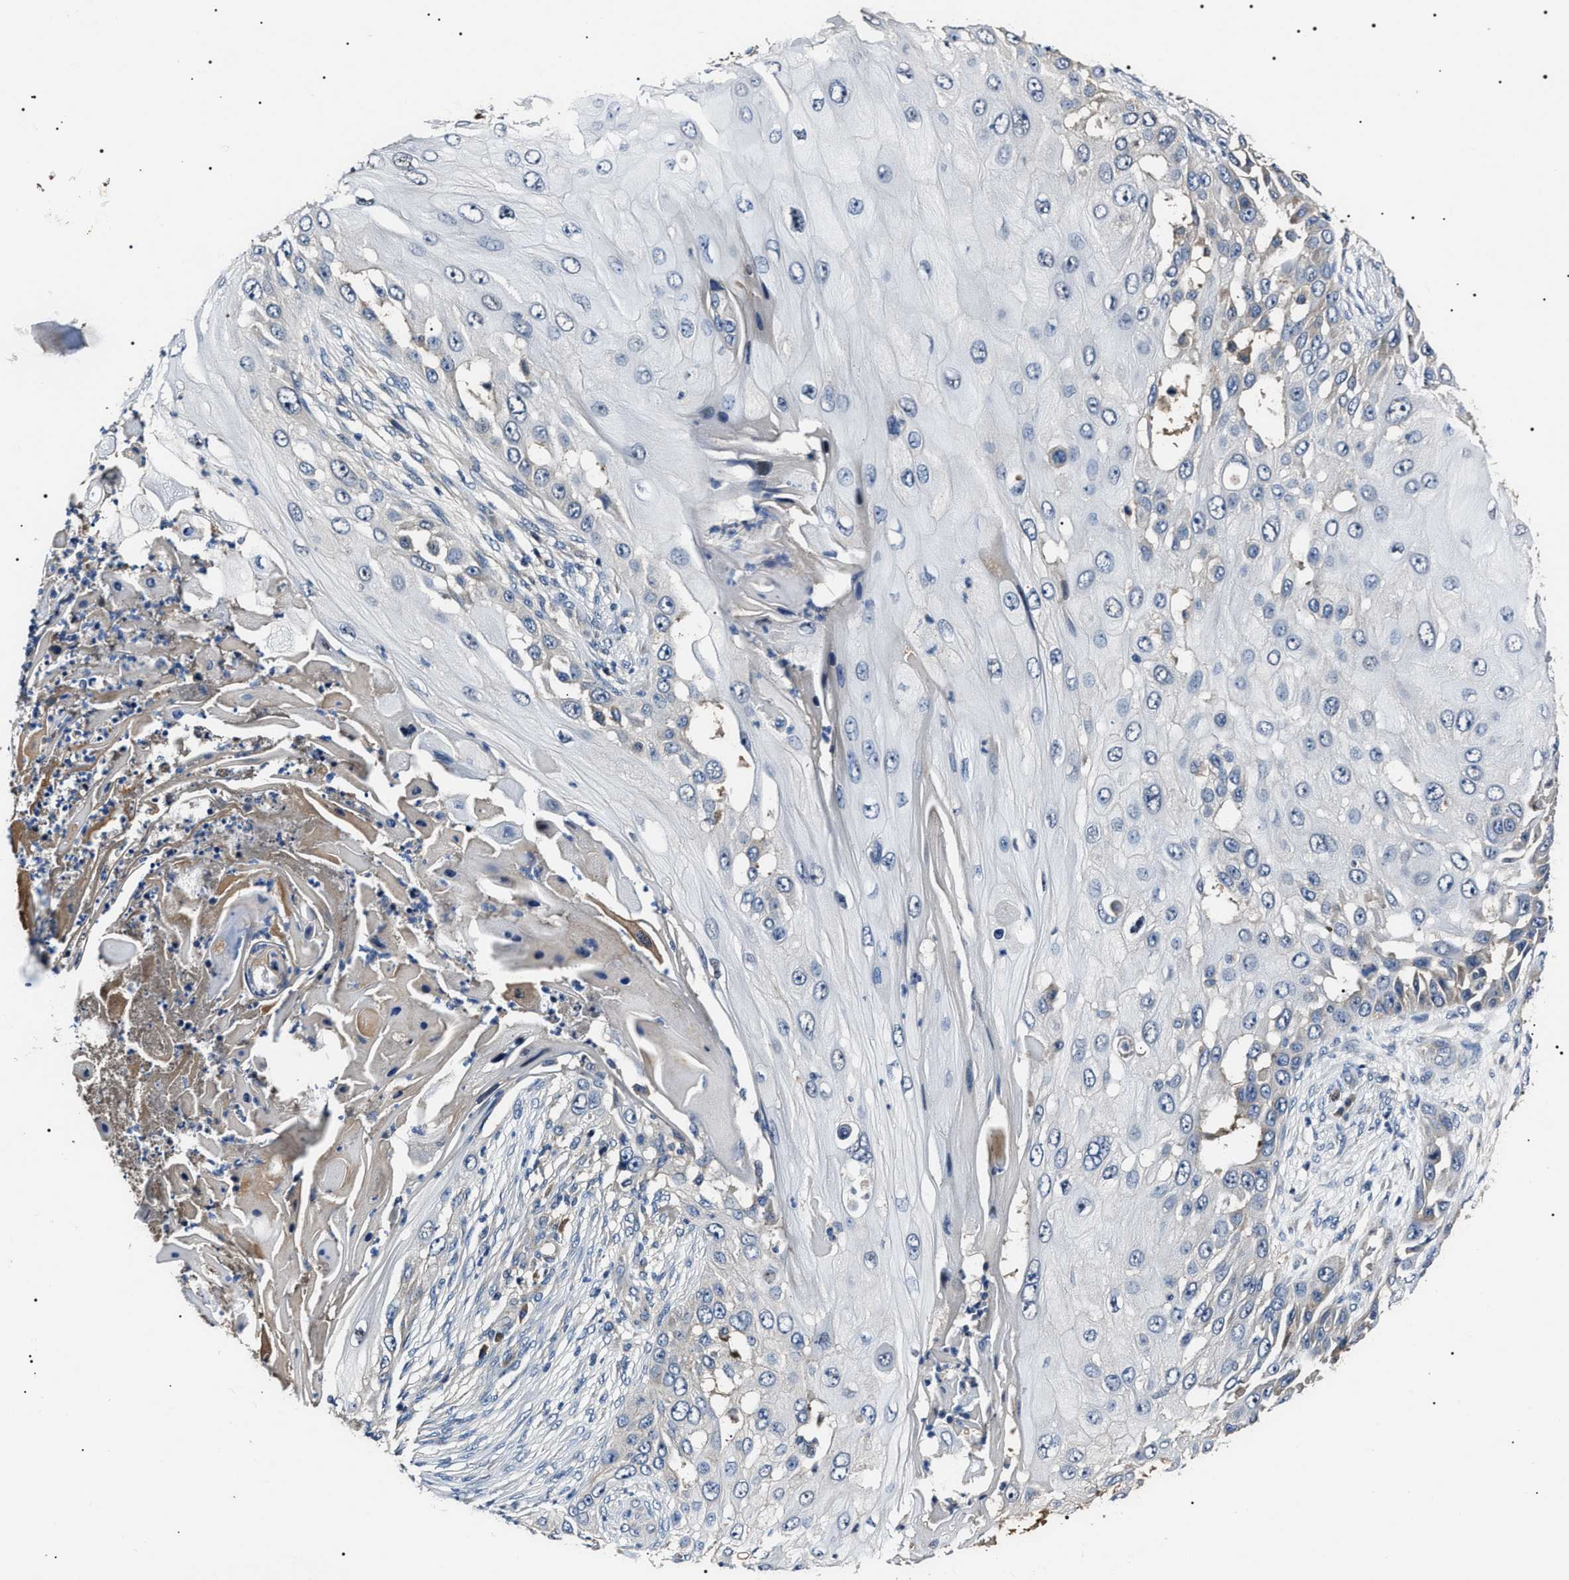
{"staining": {"intensity": "weak", "quantity": "<25%", "location": "cytoplasmic/membranous"}, "tissue": "skin cancer", "cell_type": "Tumor cells", "image_type": "cancer", "snomed": [{"axis": "morphology", "description": "Squamous cell carcinoma, NOS"}, {"axis": "topography", "description": "Skin"}], "caption": "DAB (3,3'-diaminobenzidine) immunohistochemical staining of human squamous cell carcinoma (skin) displays no significant positivity in tumor cells.", "gene": "IFT81", "patient": {"sex": "female", "age": 44}}